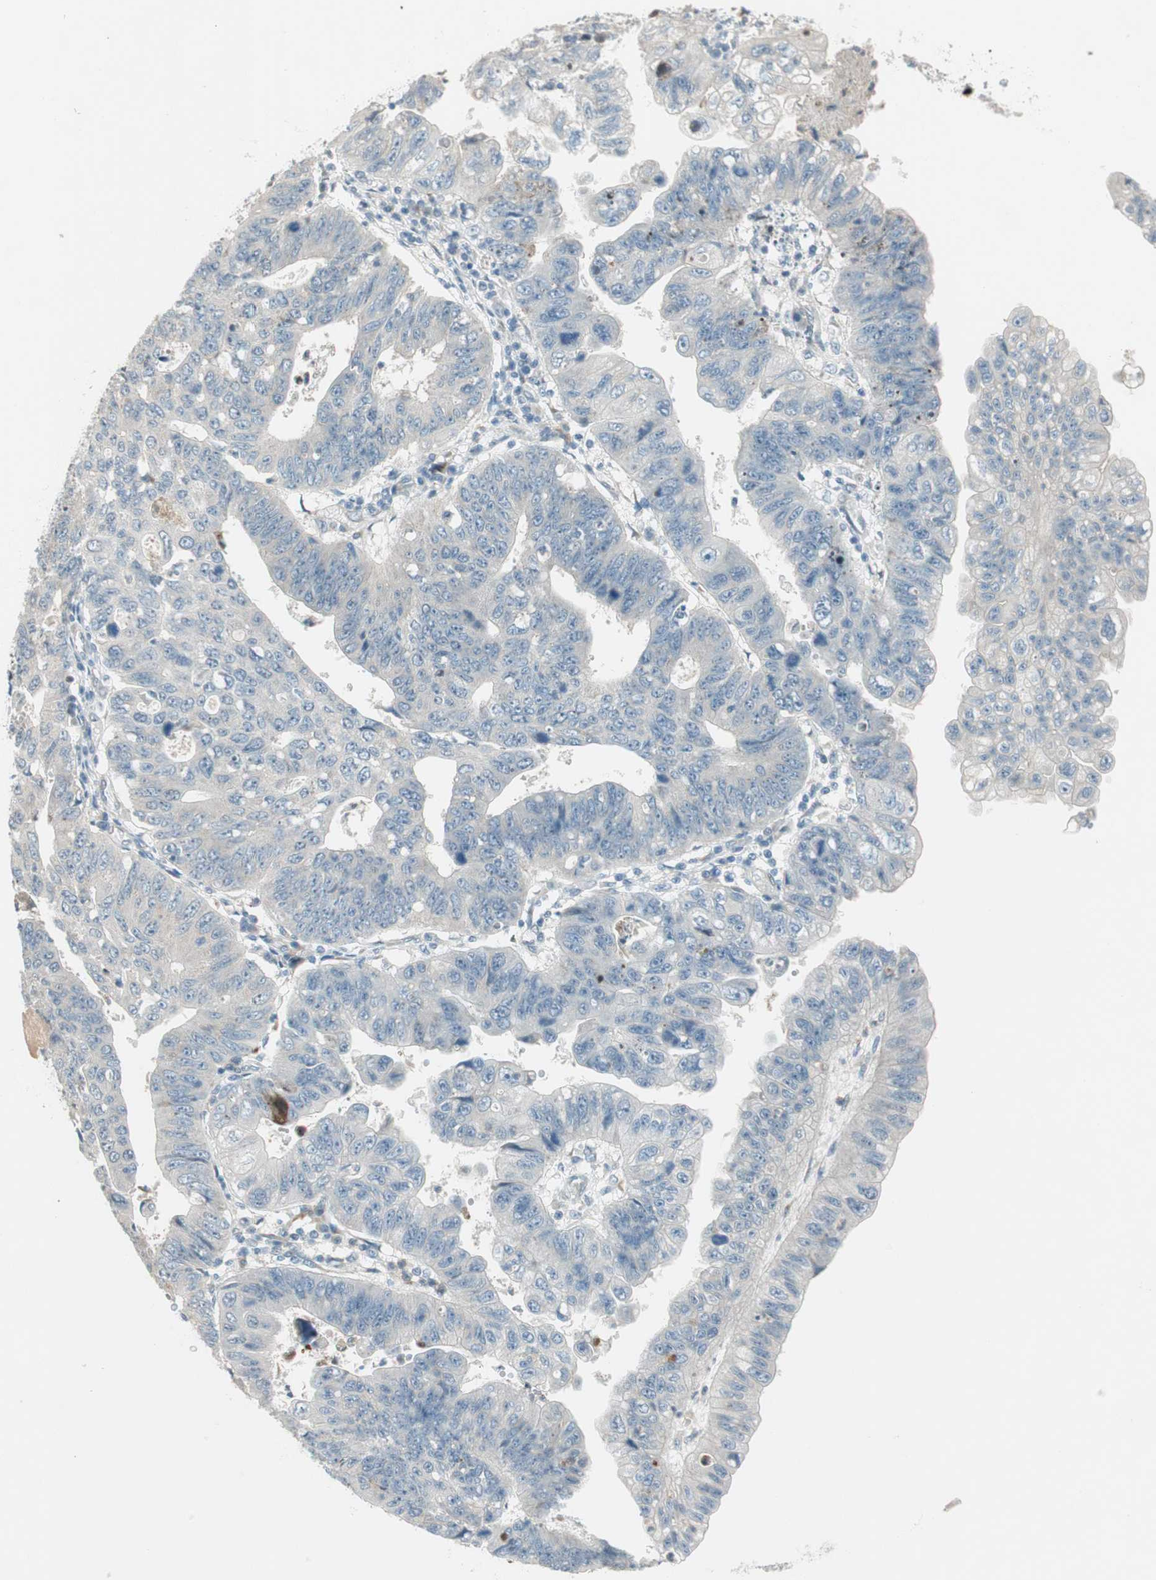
{"staining": {"intensity": "negative", "quantity": "none", "location": "none"}, "tissue": "stomach cancer", "cell_type": "Tumor cells", "image_type": "cancer", "snomed": [{"axis": "morphology", "description": "Adenocarcinoma, NOS"}, {"axis": "topography", "description": "Stomach"}], "caption": "Image shows no protein staining in tumor cells of adenocarcinoma (stomach) tissue.", "gene": "CGRRF1", "patient": {"sex": "male", "age": 59}}